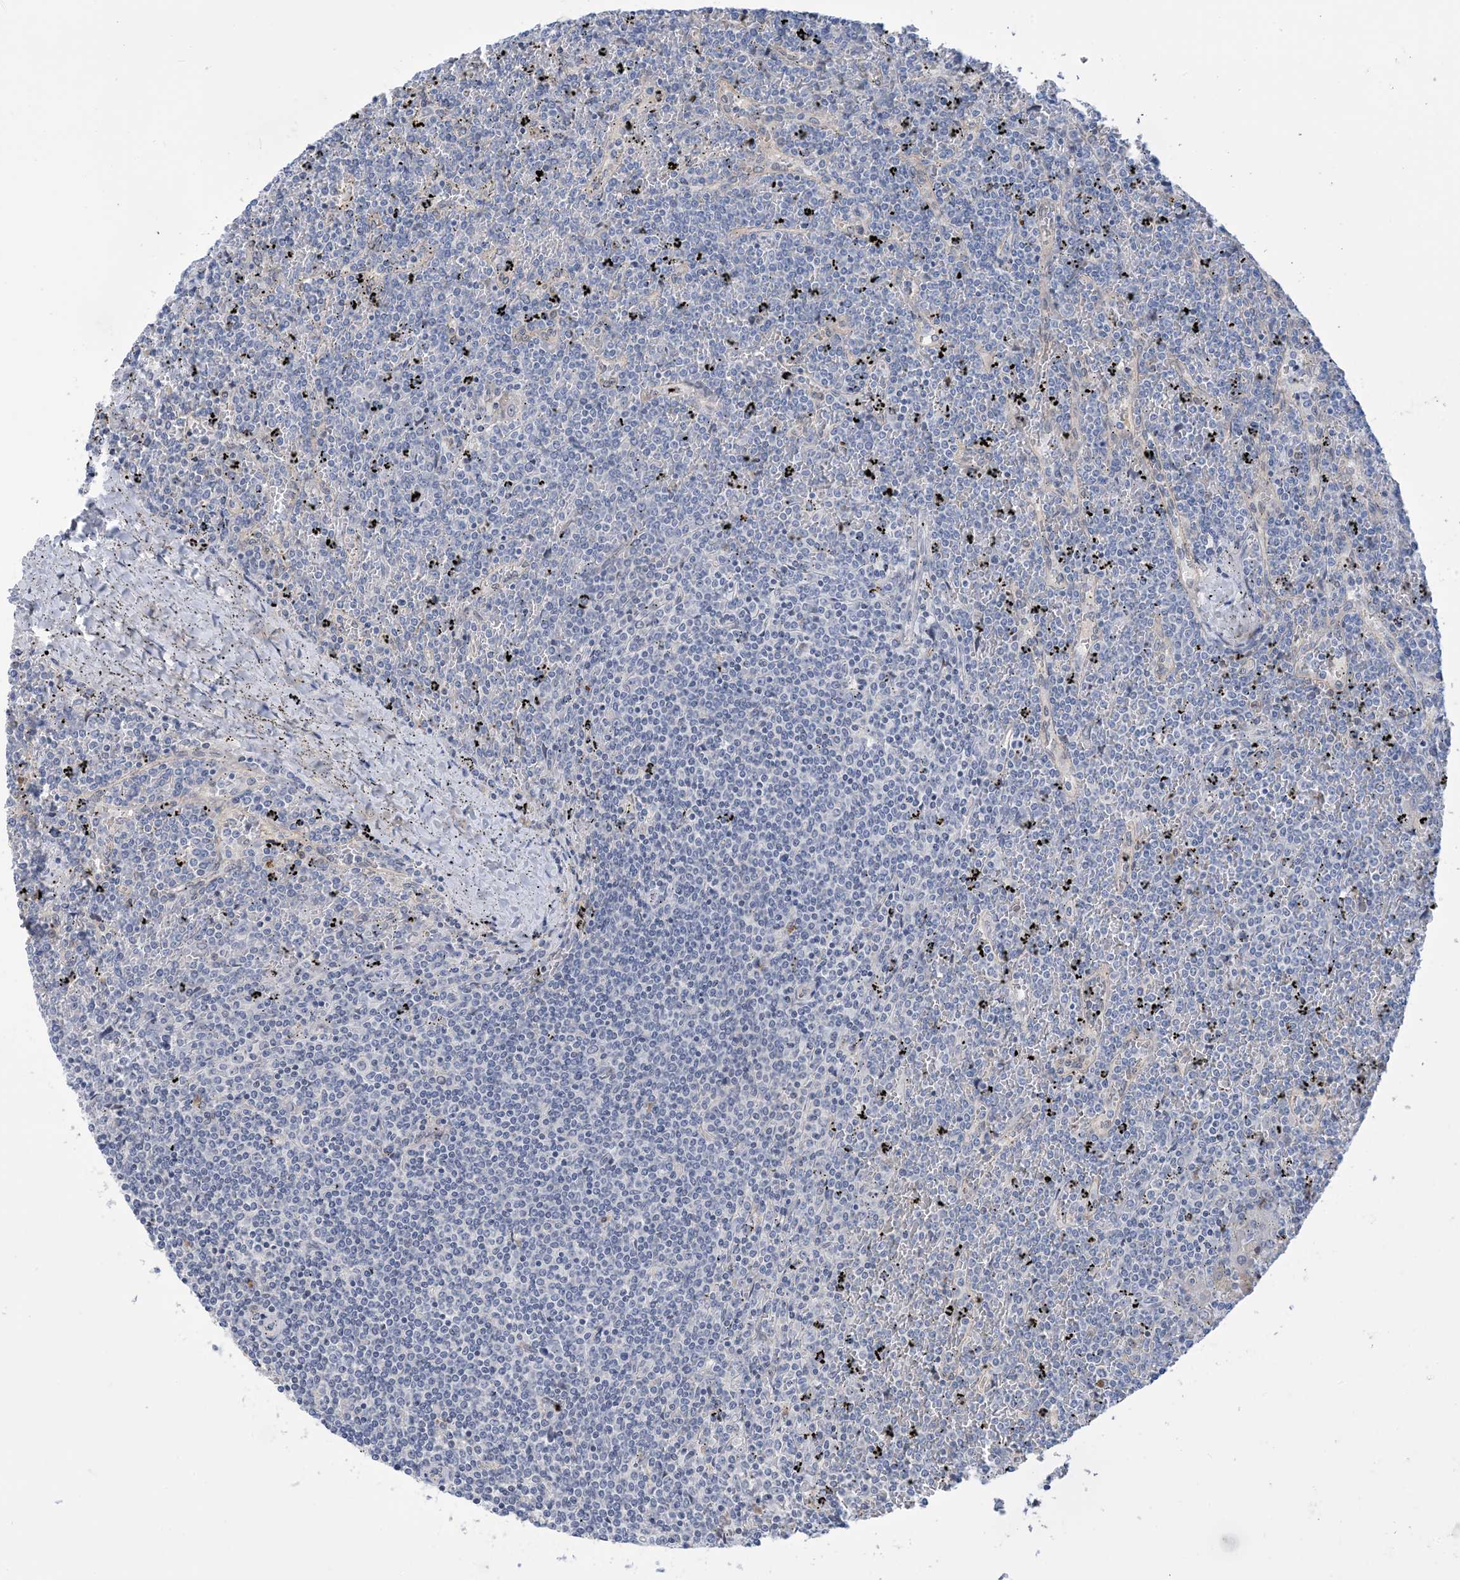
{"staining": {"intensity": "negative", "quantity": "none", "location": "none"}, "tissue": "lymphoma", "cell_type": "Tumor cells", "image_type": "cancer", "snomed": [{"axis": "morphology", "description": "Malignant lymphoma, non-Hodgkin's type, Low grade"}, {"axis": "topography", "description": "Spleen"}], "caption": "Immunohistochemistry (IHC) micrograph of neoplastic tissue: human lymphoma stained with DAB (3,3'-diaminobenzidine) demonstrates no significant protein positivity in tumor cells.", "gene": "TTYH1", "patient": {"sex": "female", "age": 19}}